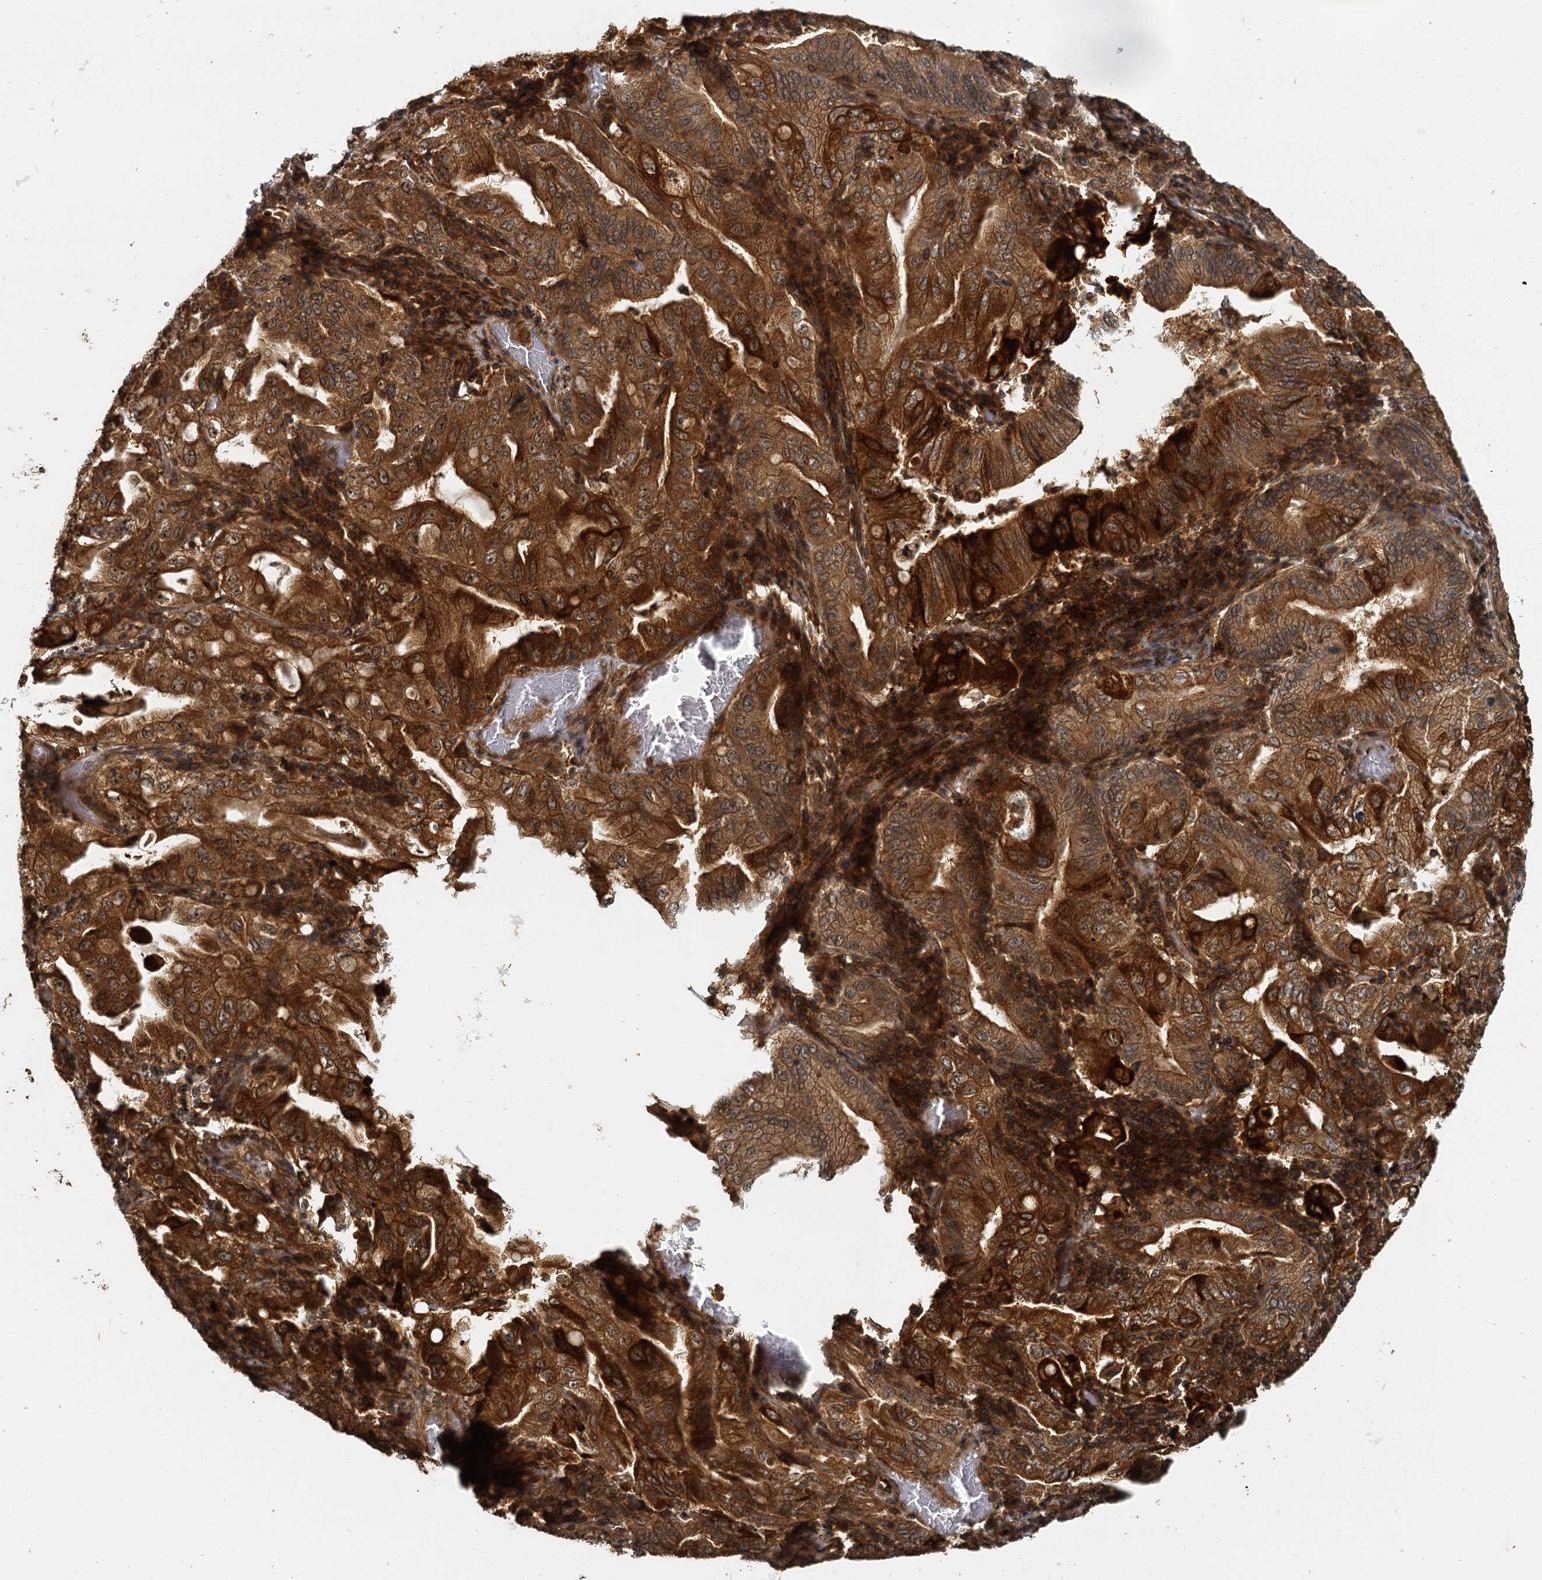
{"staining": {"intensity": "strong", "quantity": ">75%", "location": "cytoplasmic/membranous,nuclear"}, "tissue": "stomach cancer", "cell_type": "Tumor cells", "image_type": "cancer", "snomed": [{"axis": "morphology", "description": "Normal tissue, NOS"}, {"axis": "morphology", "description": "Adenocarcinoma, NOS"}, {"axis": "topography", "description": "Esophagus"}, {"axis": "topography", "description": "Stomach, upper"}, {"axis": "topography", "description": "Peripheral nerve tissue"}], "caption": "Protein positivity by immunohistochemistry (IHC) demonstrates strong cytoplasmic/membranous and nuclear staining in approximately >75% of tumor cells in stomach cancer.", "gene": "ZNF549", "patient": {"sex": "male", "age": 62}}